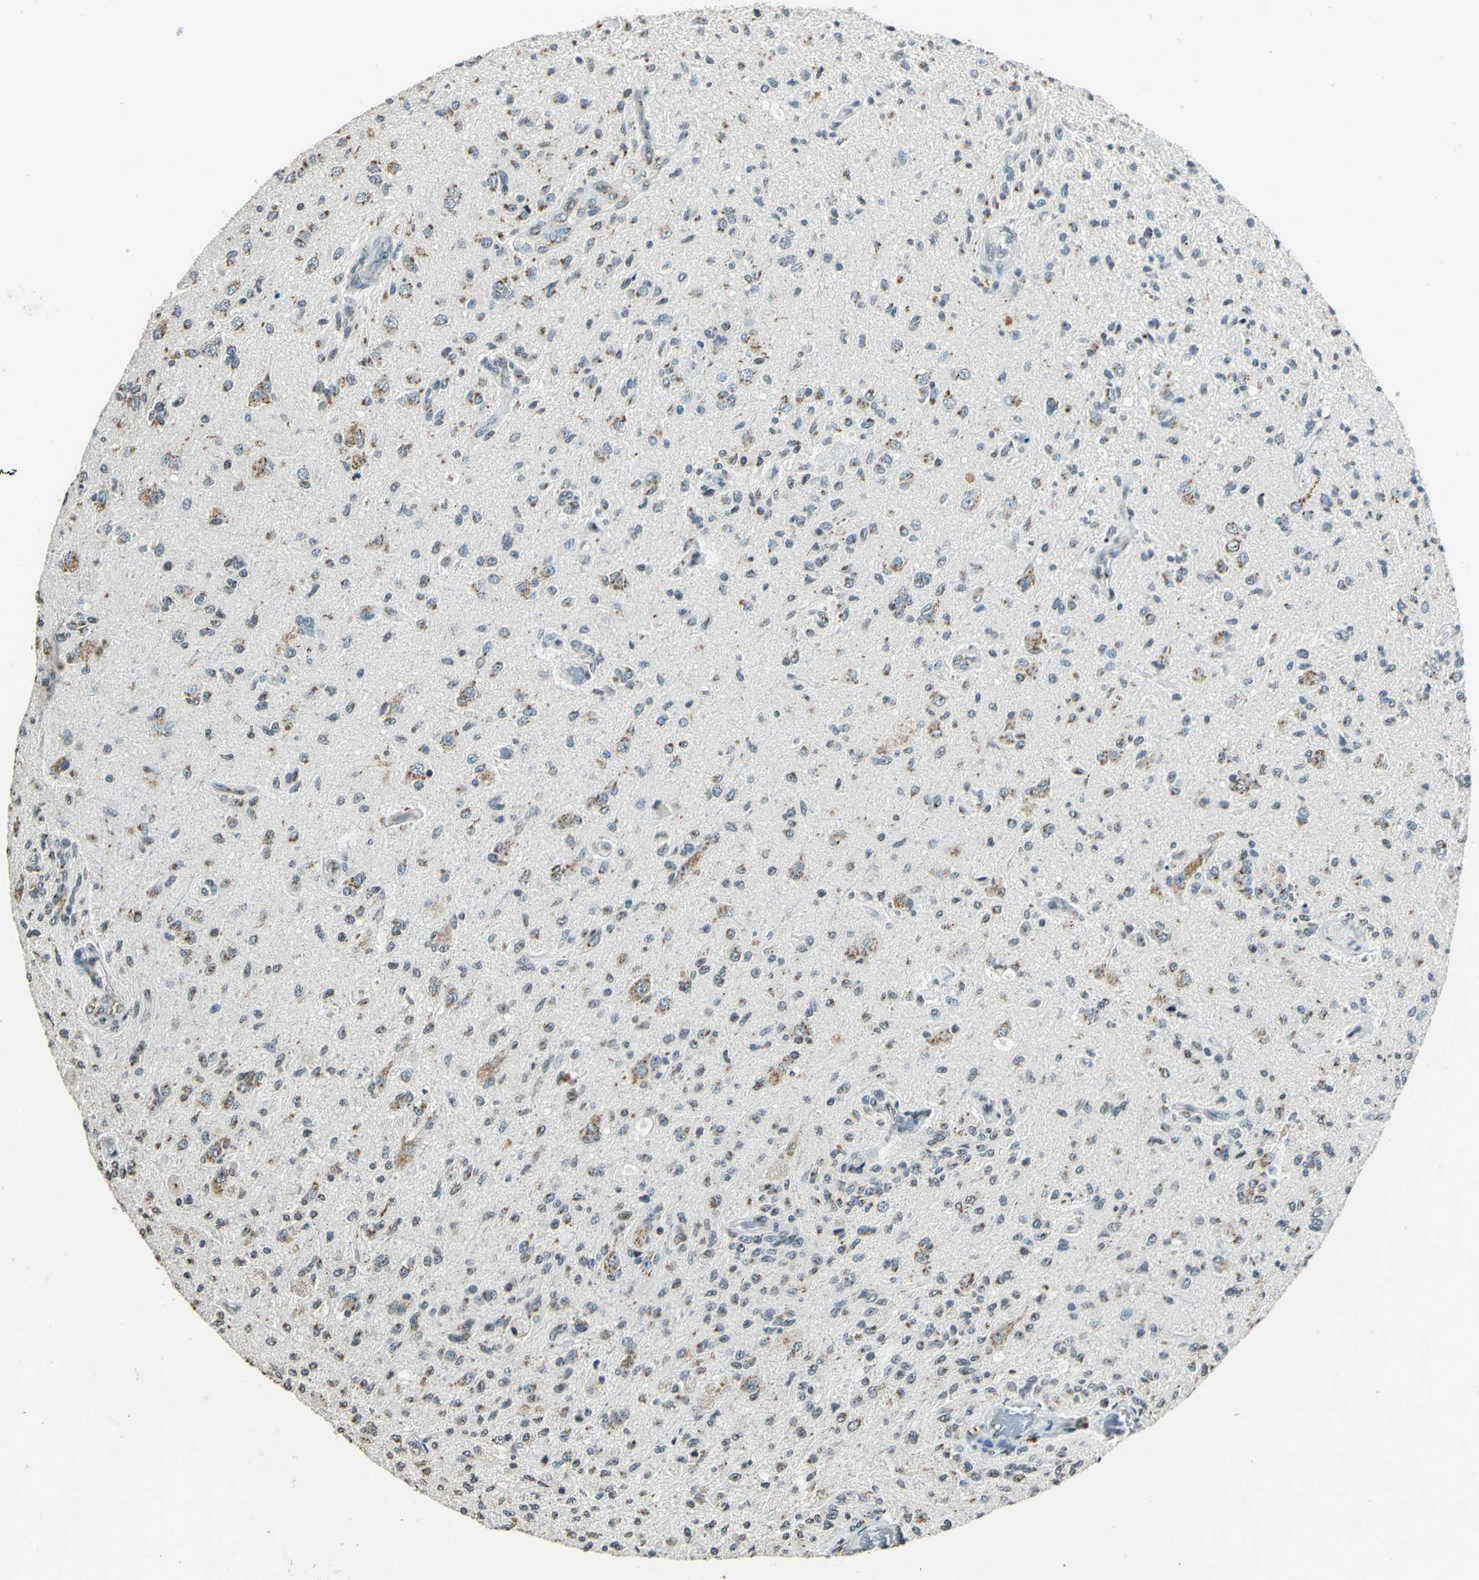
{"staining": {"intensity": "moderate", "quantity": ">75%", "location": "cytoplasmic/membranous"}, "tissue": "glioma", "cell_type": "Tumor cells", "image_type": "cancer", "snomed": [{"axis": "morphology", "description": "Normal tissue, NOS"}, {"axis": "morphology", "description": "Glioma, malignant, High grade"}, {"axis": "topography", "description": "Cerebral cortex"}], "caption": "Immunohistochemical staining of glioma shows medium levels of moderate cytoplasmic/membranous positivity in about >75% of tumor cells.", "gene": "TMEM115", "patient": {"sex": "male", "age": 77}}